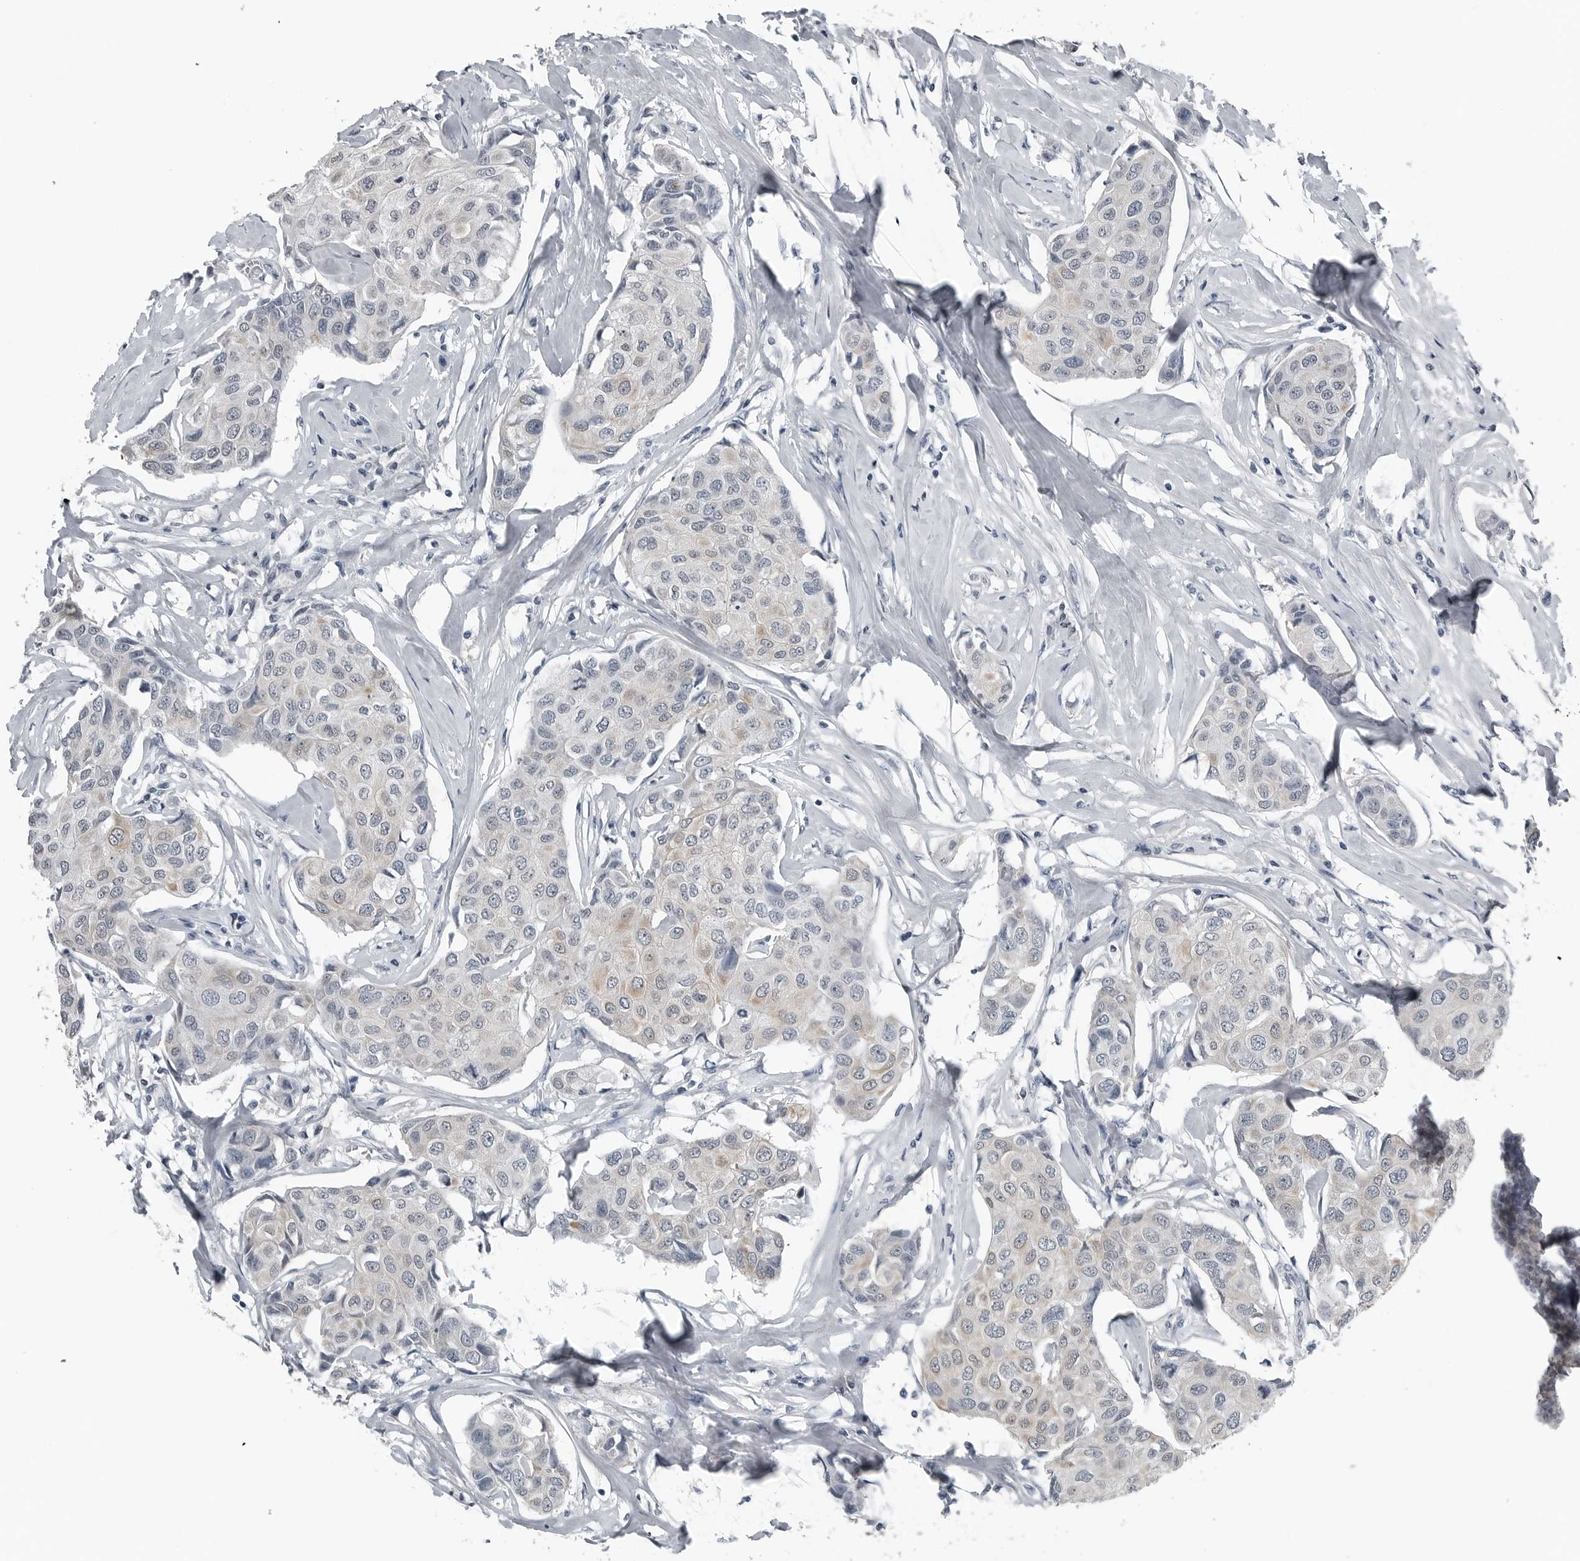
{"staining": {"intensity": "negative", "quantity": "none", "location": "none"}, "tissue": "breast cancer", "cell_type": "Tumor cells", "image_type": "cancer", "snomed": [{"axis": "morphology", "description": "Duct carcinoma"}, {"axis": "topography", "description": "Breast"}], "caption": "Immunohistochemistry (IHC) photomicrograph of neoplastic tissue: breast cancer stained with DAB (3,3'-diaminobenzidine) shows no significant protein positivity in tumor cells.", "gene": "SPINK1", "patient": {"sex": "female", "age": 80}}